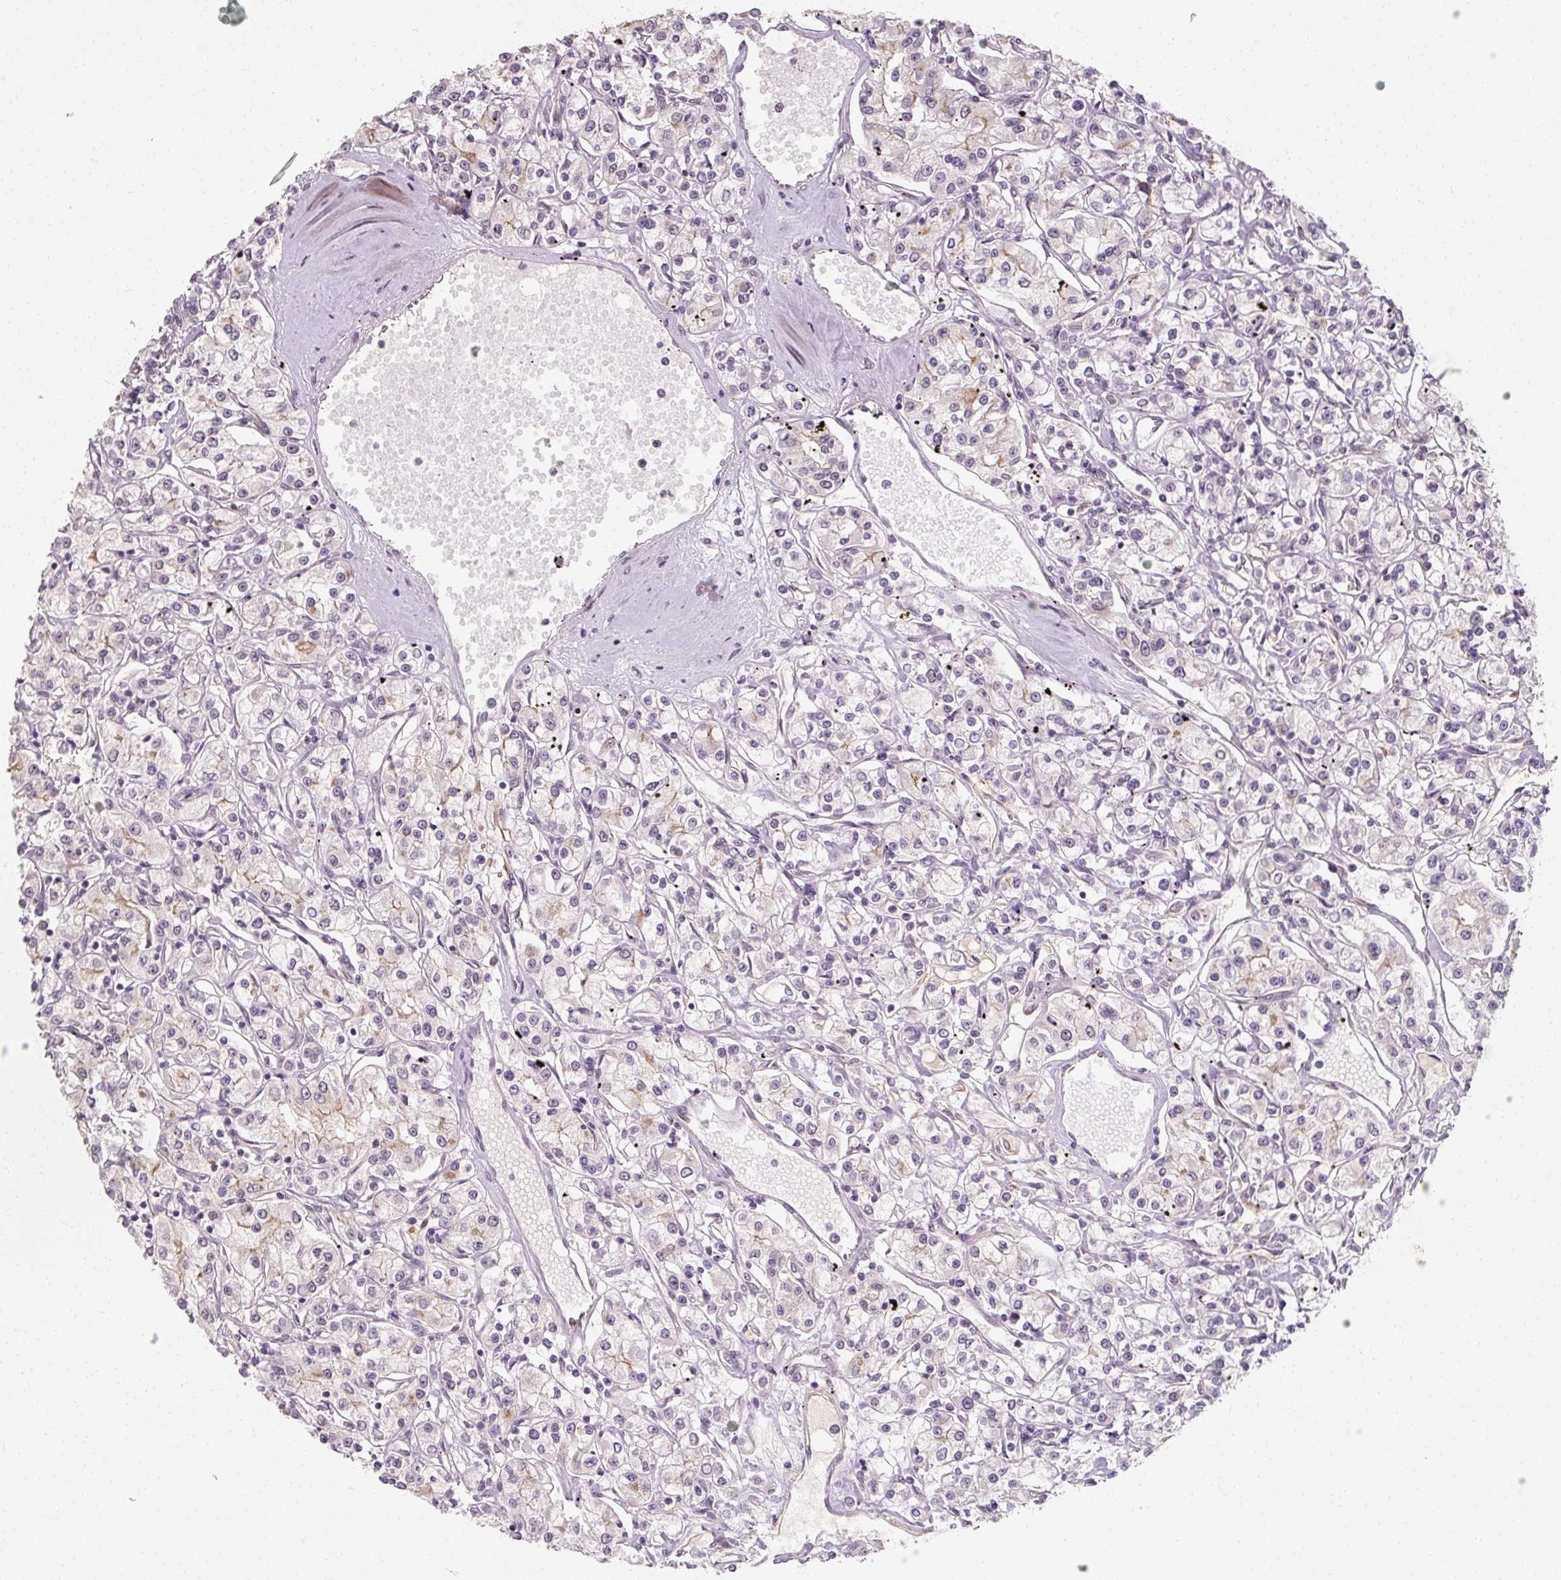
{"staining": {"intensity": "negative", "quantity": "none", "location": "none"}, "tissue": "renal cancer", "cell_type": "Tumor cells", "image_type": "cancer", "snomed": [{"axis": "morphology", "description": "Adenocarcinoma, NOS"}, {"axis": "topography", "description": "Kidney"}], "caption": "Image shows no protein expression in tumor cells of renal adenocarcinoma tissue.", "gene": "ZFTRAF1", "patient": {"sex": "female", "age": 59}}